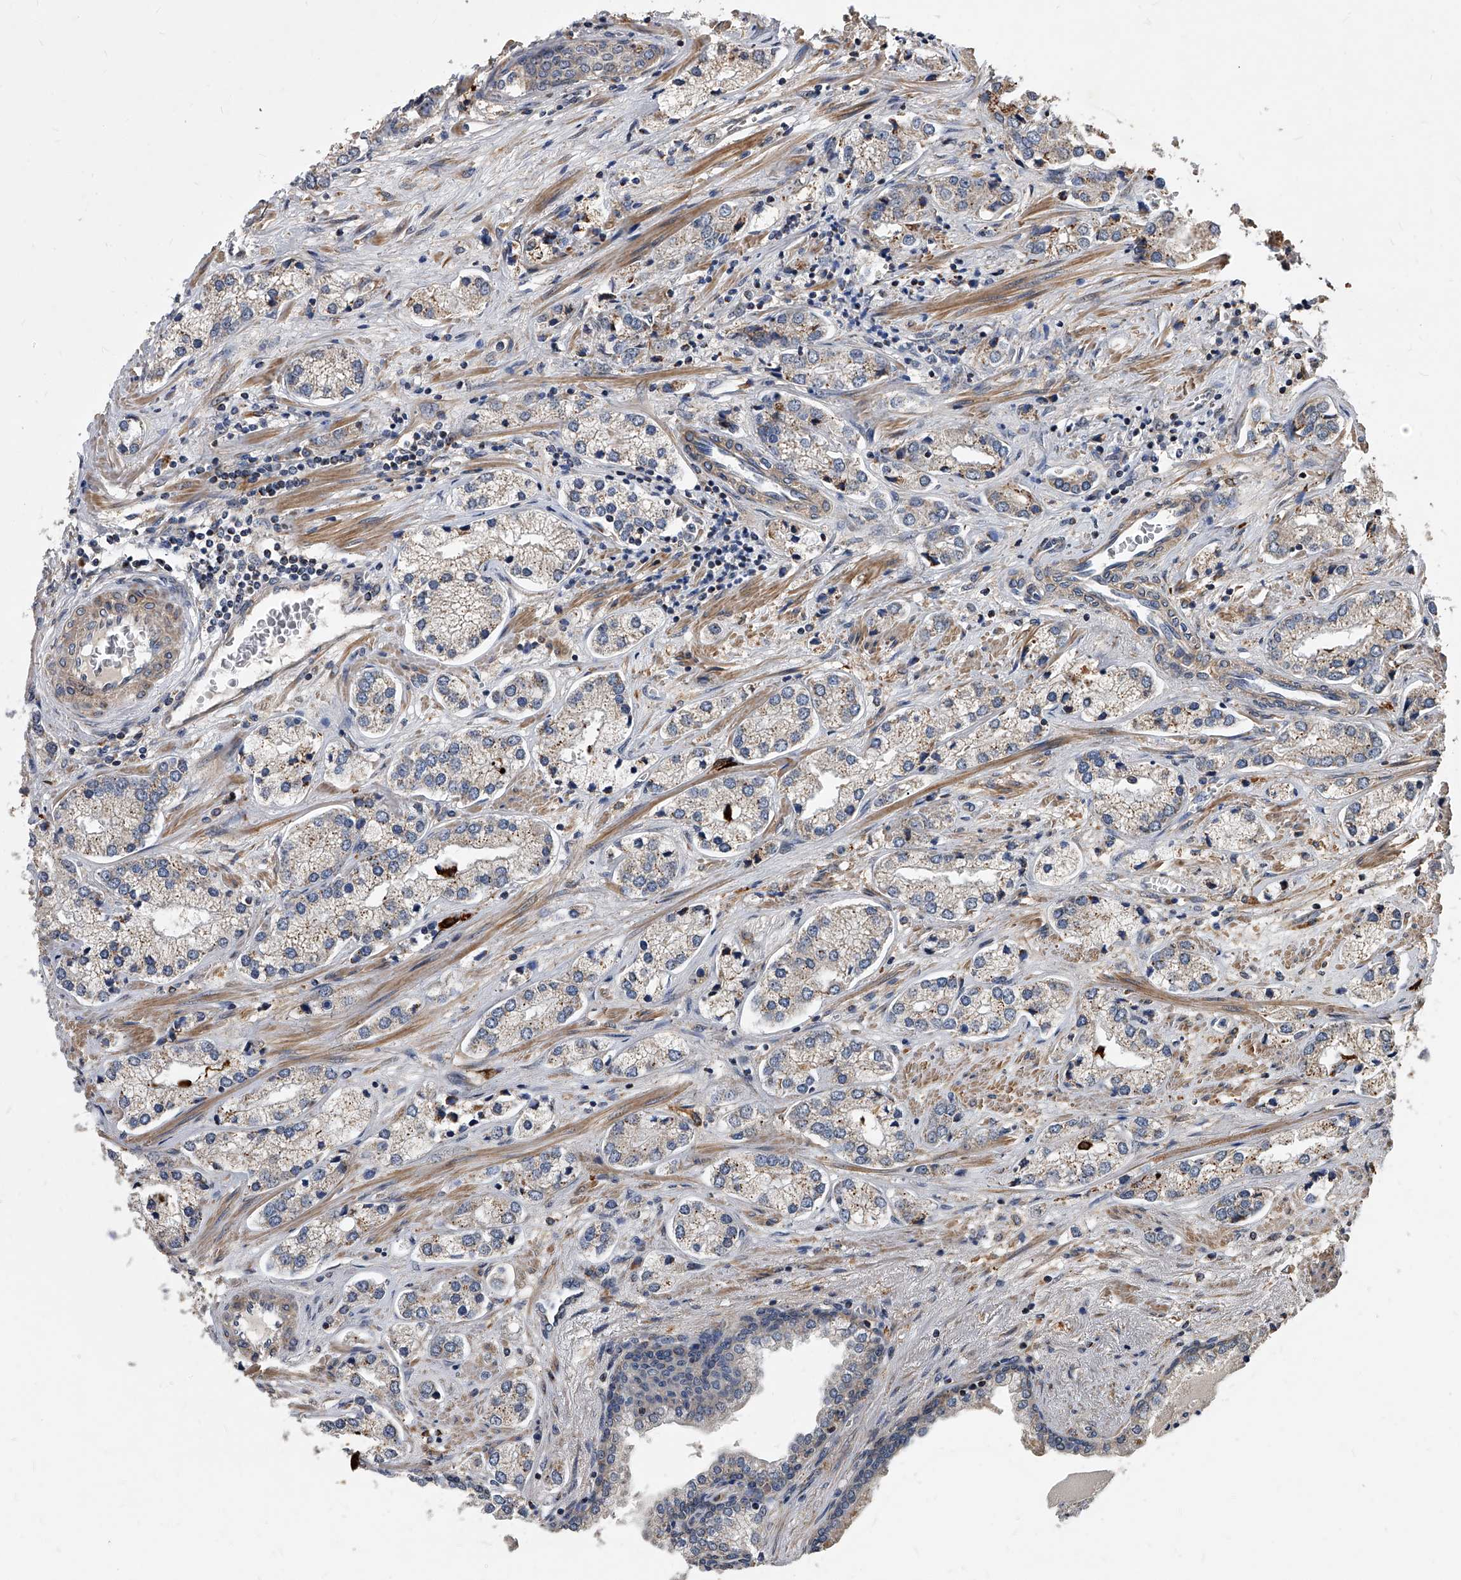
{"staining": {"intensity": "weak", "quantity": "25%-75%", "location": "cytoplasmic/membranous"}, "tissue": "prostate cancer", "cell_type": "Tumor cells", "image_type": "cancer", "snomed": [{"axis": "morphology", "description": "Adenocarcinoma, High grade"}, {"axis": "topography", "description": "Prostate"}], "caption": "About 25%-75% of tumor cells in prostate adenocarcinoma (high-grade) reveal weak cytoplasmic/membranous protein expression as visualized by brown immunohistochemical staining.", "gene": "SOBP", "patient": {"sex": "male", "age": 66}}